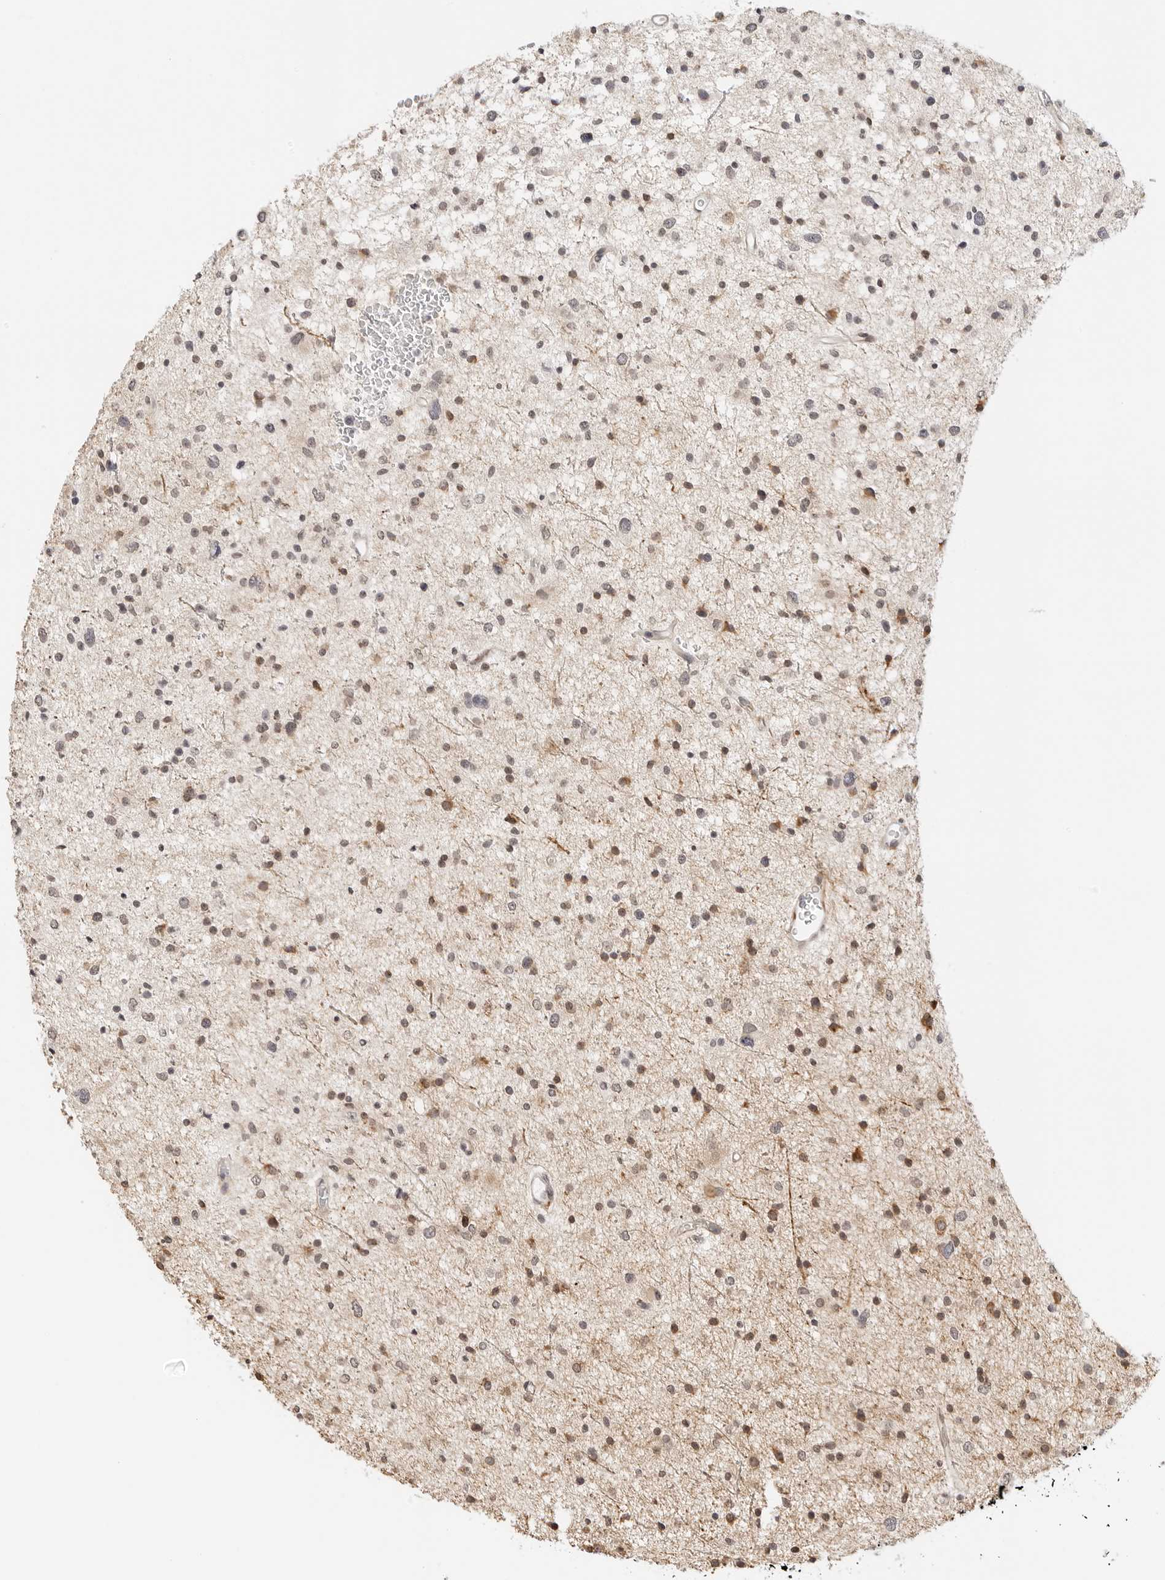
{"staining": {"intensity": "moderate", "quantity": "<25%", "location": "cytoplasmic/membranous"}, "tissue": "glioma", "cell_type": "Tumor cells", "image_type": "cancer", "snomed": [{"axis": "morphology", "description": "Glioma, malignant, Low grade"}, {"axis": "topography", "description": "Brain"}], "caption": "Immunohistochemical staining of human glioma demonstrates moderate cytoplasmic/membranous protein staining in approximately <25% of tumor cells.", "gene": "PCDH19", "patient": {"sex": "female", "age": 37}}